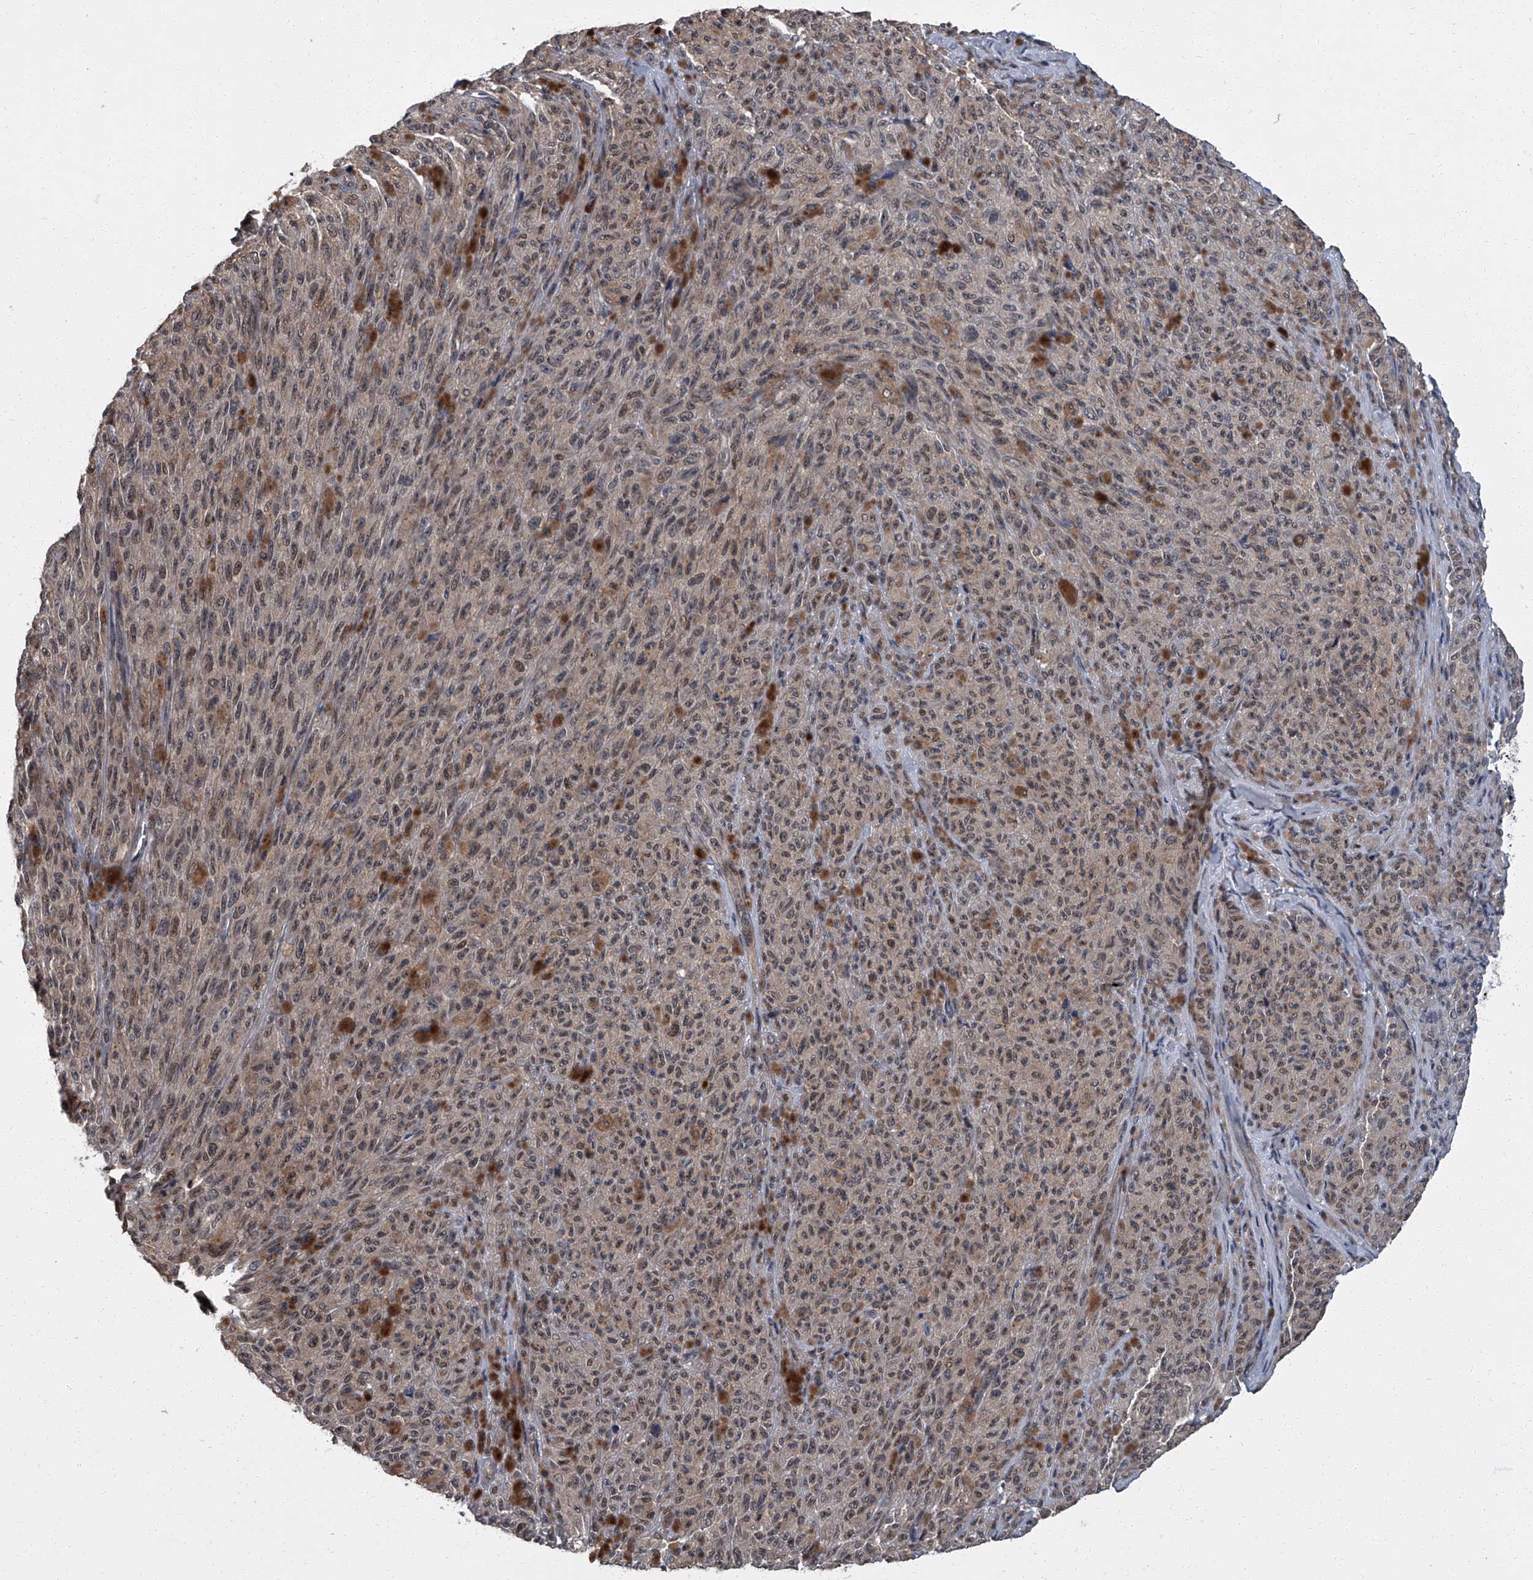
{"staining": {"intensity": "weak", "quantity": ">75%", "location": "cytoplasmic/membranous,nuclear"}, "tissue": "melanoma", "cell_type": "Tumor cells", "image_type": "cancer", "snomed": [{"axis": "morphology", "description": "Malignant melanoma, NOS"}, {"axis": "topography", "description": "Skin"}], "caption": "Human melanoma stained for a protein (brown) shows weak cytoplasmic/membranous and nuclear positive expression in about >75% of tumor cells.", "gene": "ZNF274", "patient": {"sex": "female", "age": 82}}